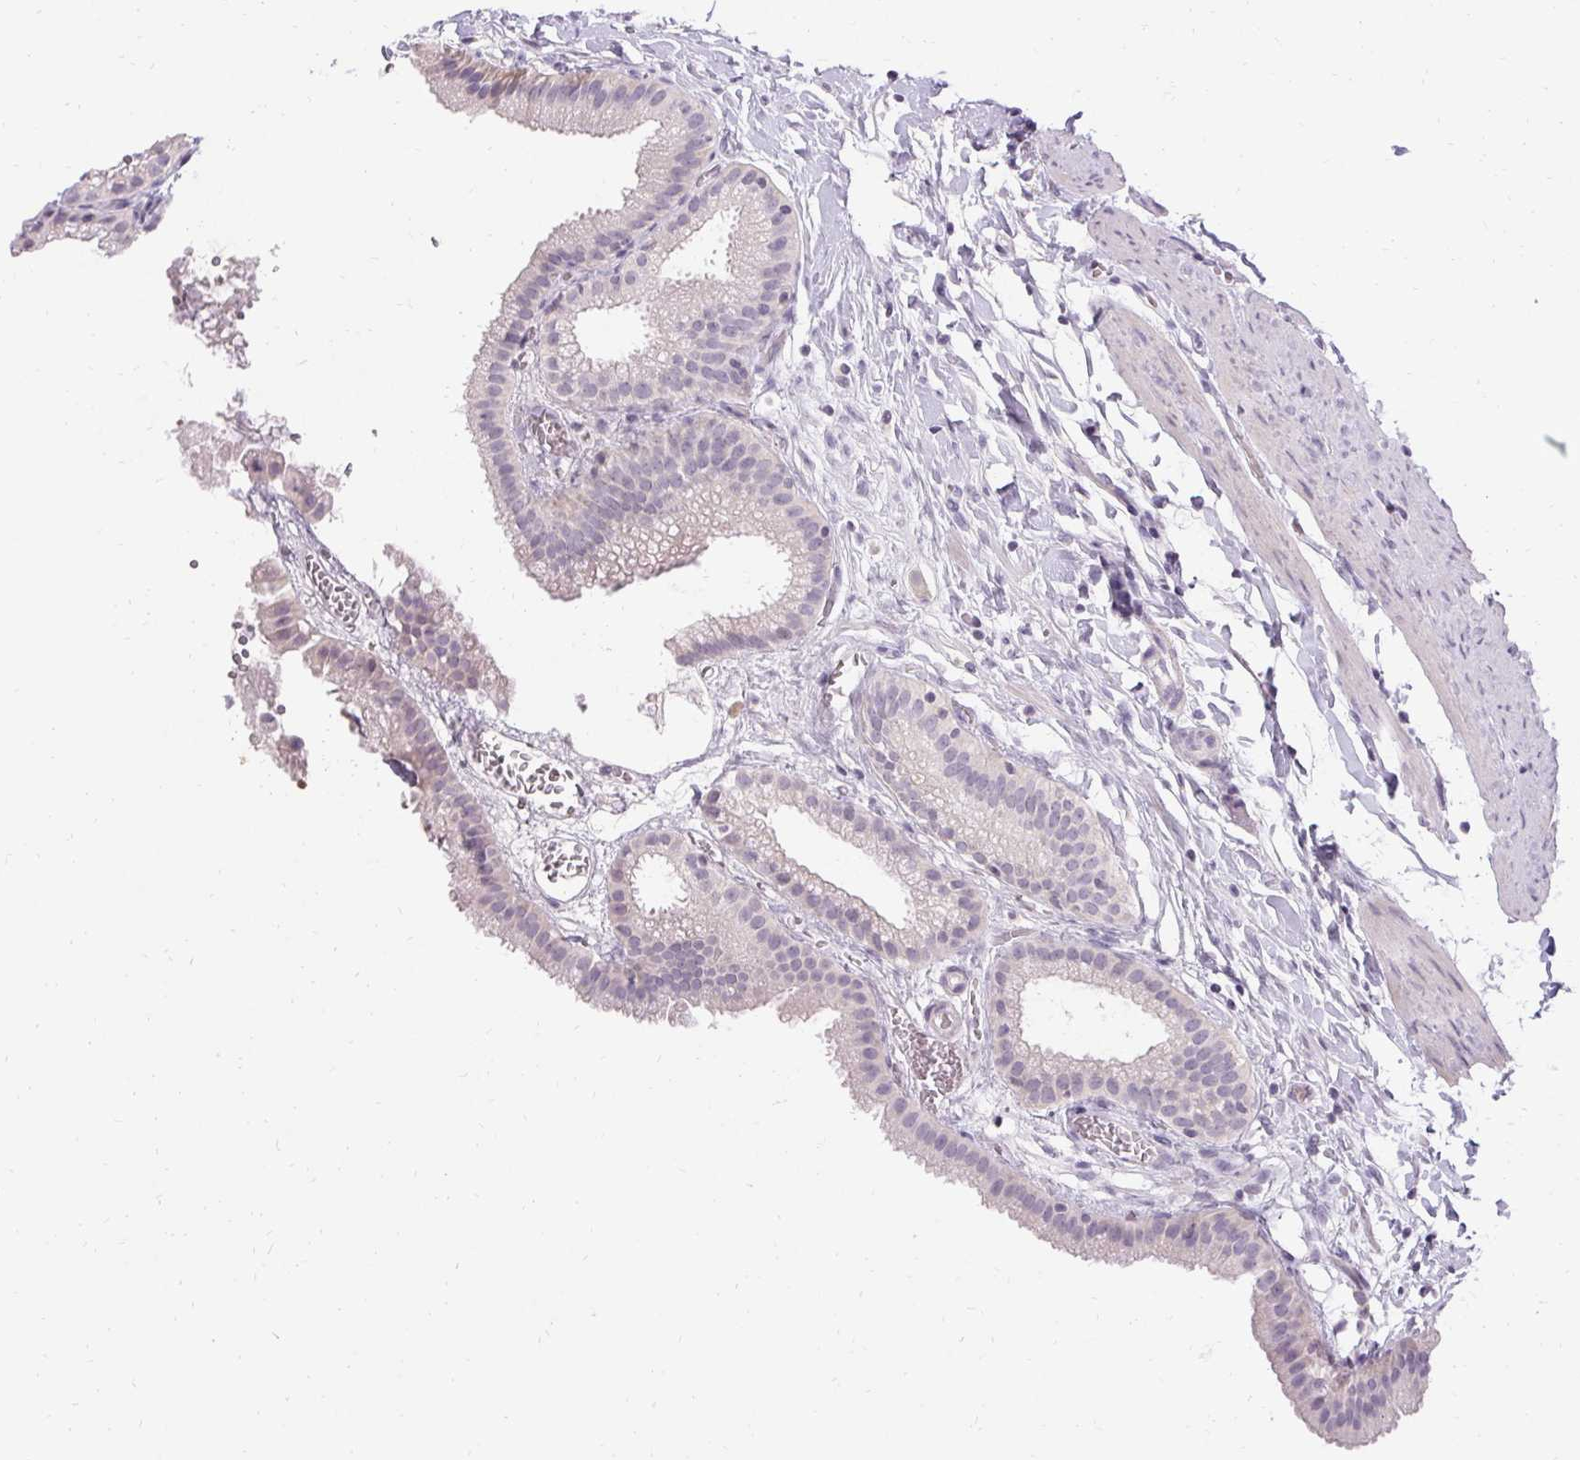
{"staining": {"intensity": "negative", "quantity": "none", "location": "none"}, "tissue": "gallbladder", "cell_type": "Glandular cells", "image_type": "normal", "snomed": [{"axis": "morphology", "description": "Normal tissue, NOS"}, {"axis": "topography", "description": "Gallbladder"}], "caption": "Immunohistochemistry (IHC) histopathology image of normal gallbladder: human gallbladder stained with DAB (3,3'-diaminobenzidine) exhibits no significant protein expression in glandular cells.", "gene": "HSD17B3", "patient": {"sex": "female", "age": 63}}